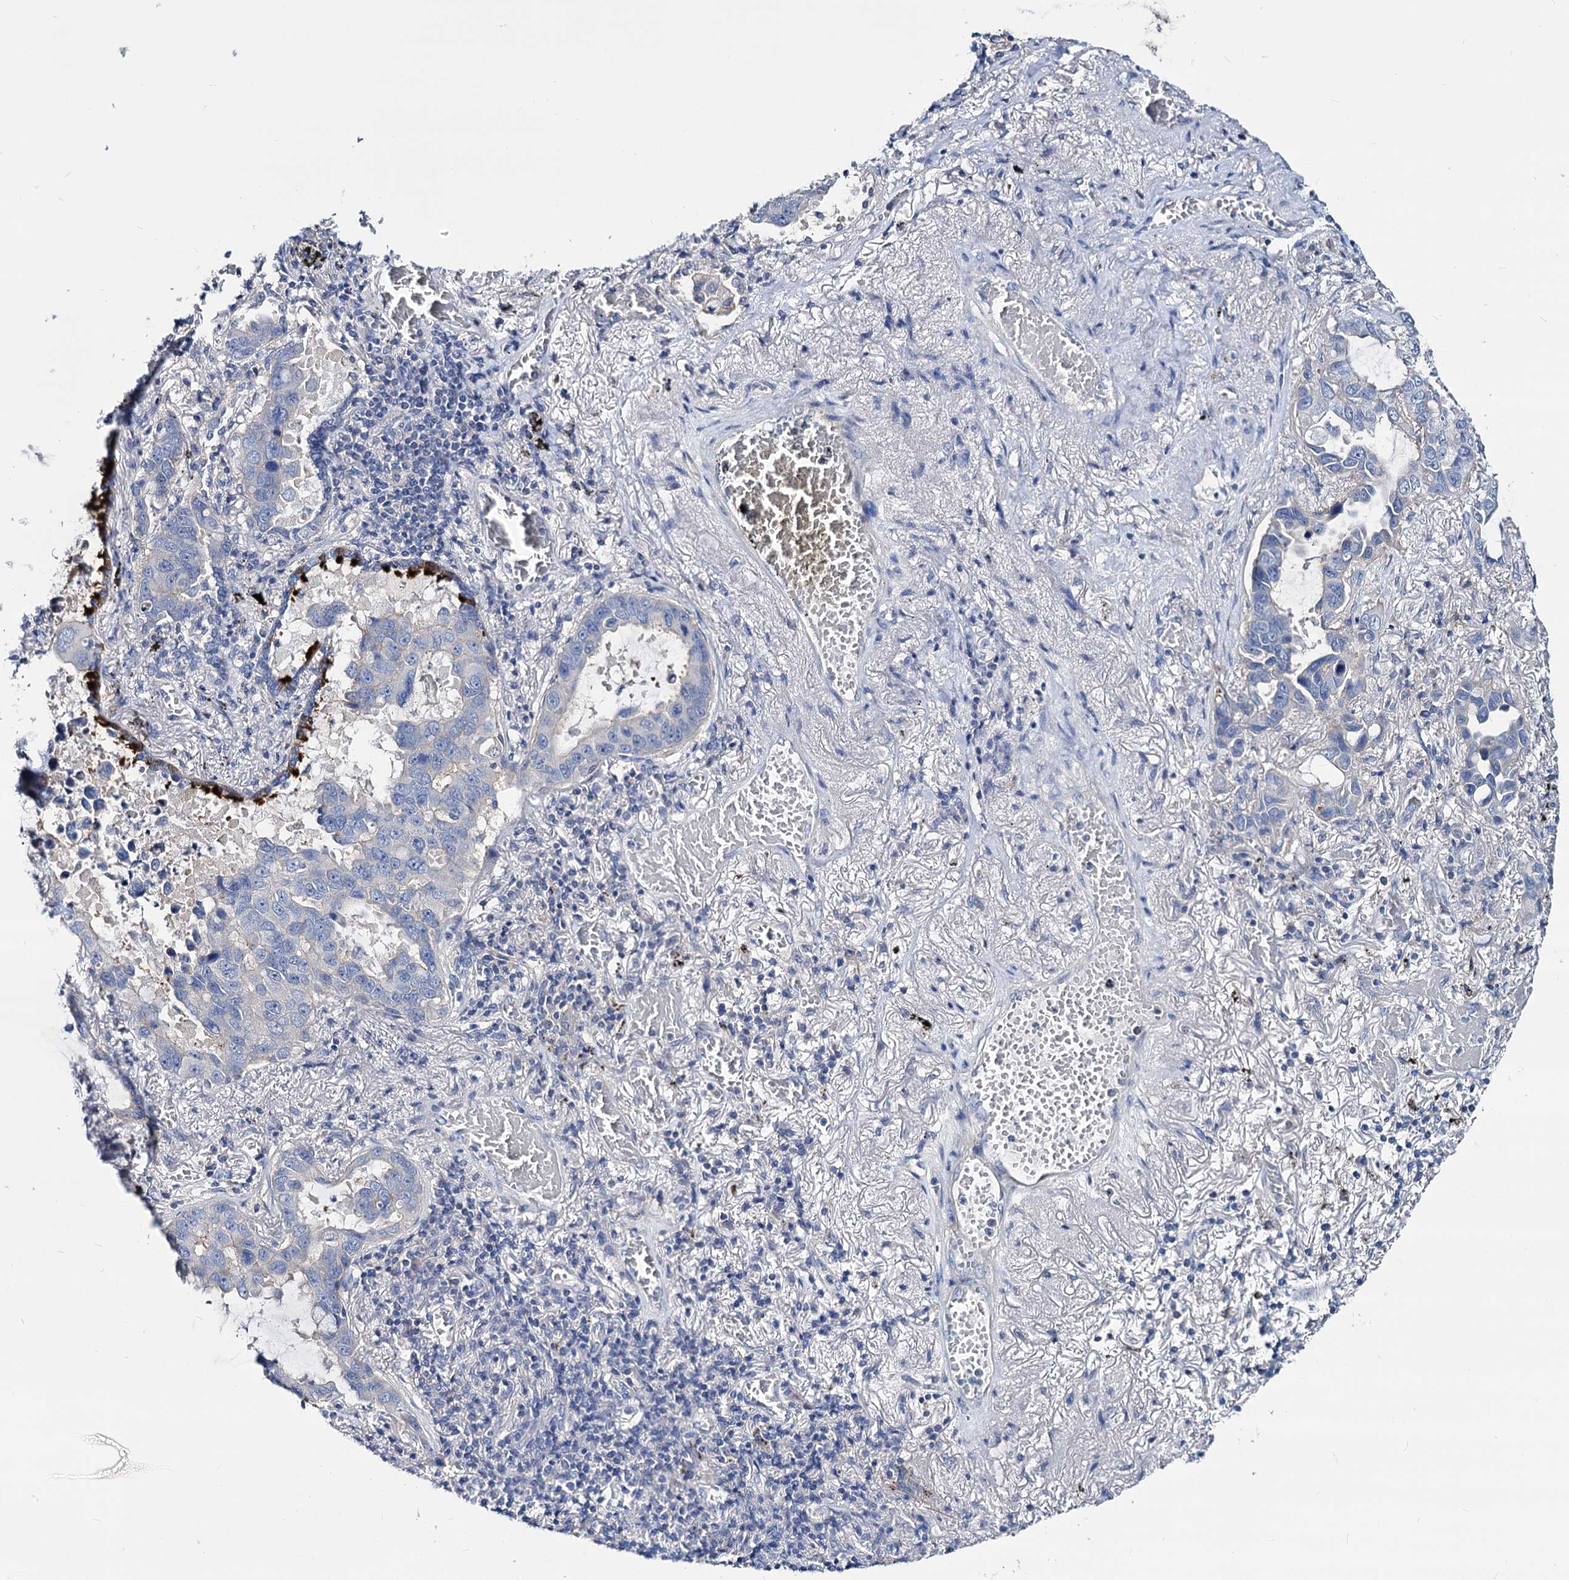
{"staining": {"intensity": "negative", "quantity": "none", "location": "none"}, "tissue": "lung cancer", "cell_type": "Tumor cells", "image_type": "cancer", "snomed": [{"axis": "morphology", "description": "Adenocarcinoma, NOS"}, {"axis": "topography", "description": "Lung"}], "caption": "Immunohistochemical staining of lung cancer displays no significant expression in tumor cells.", "gene": "DYDC2", "patient": {"sex": "male", "age": 64}}